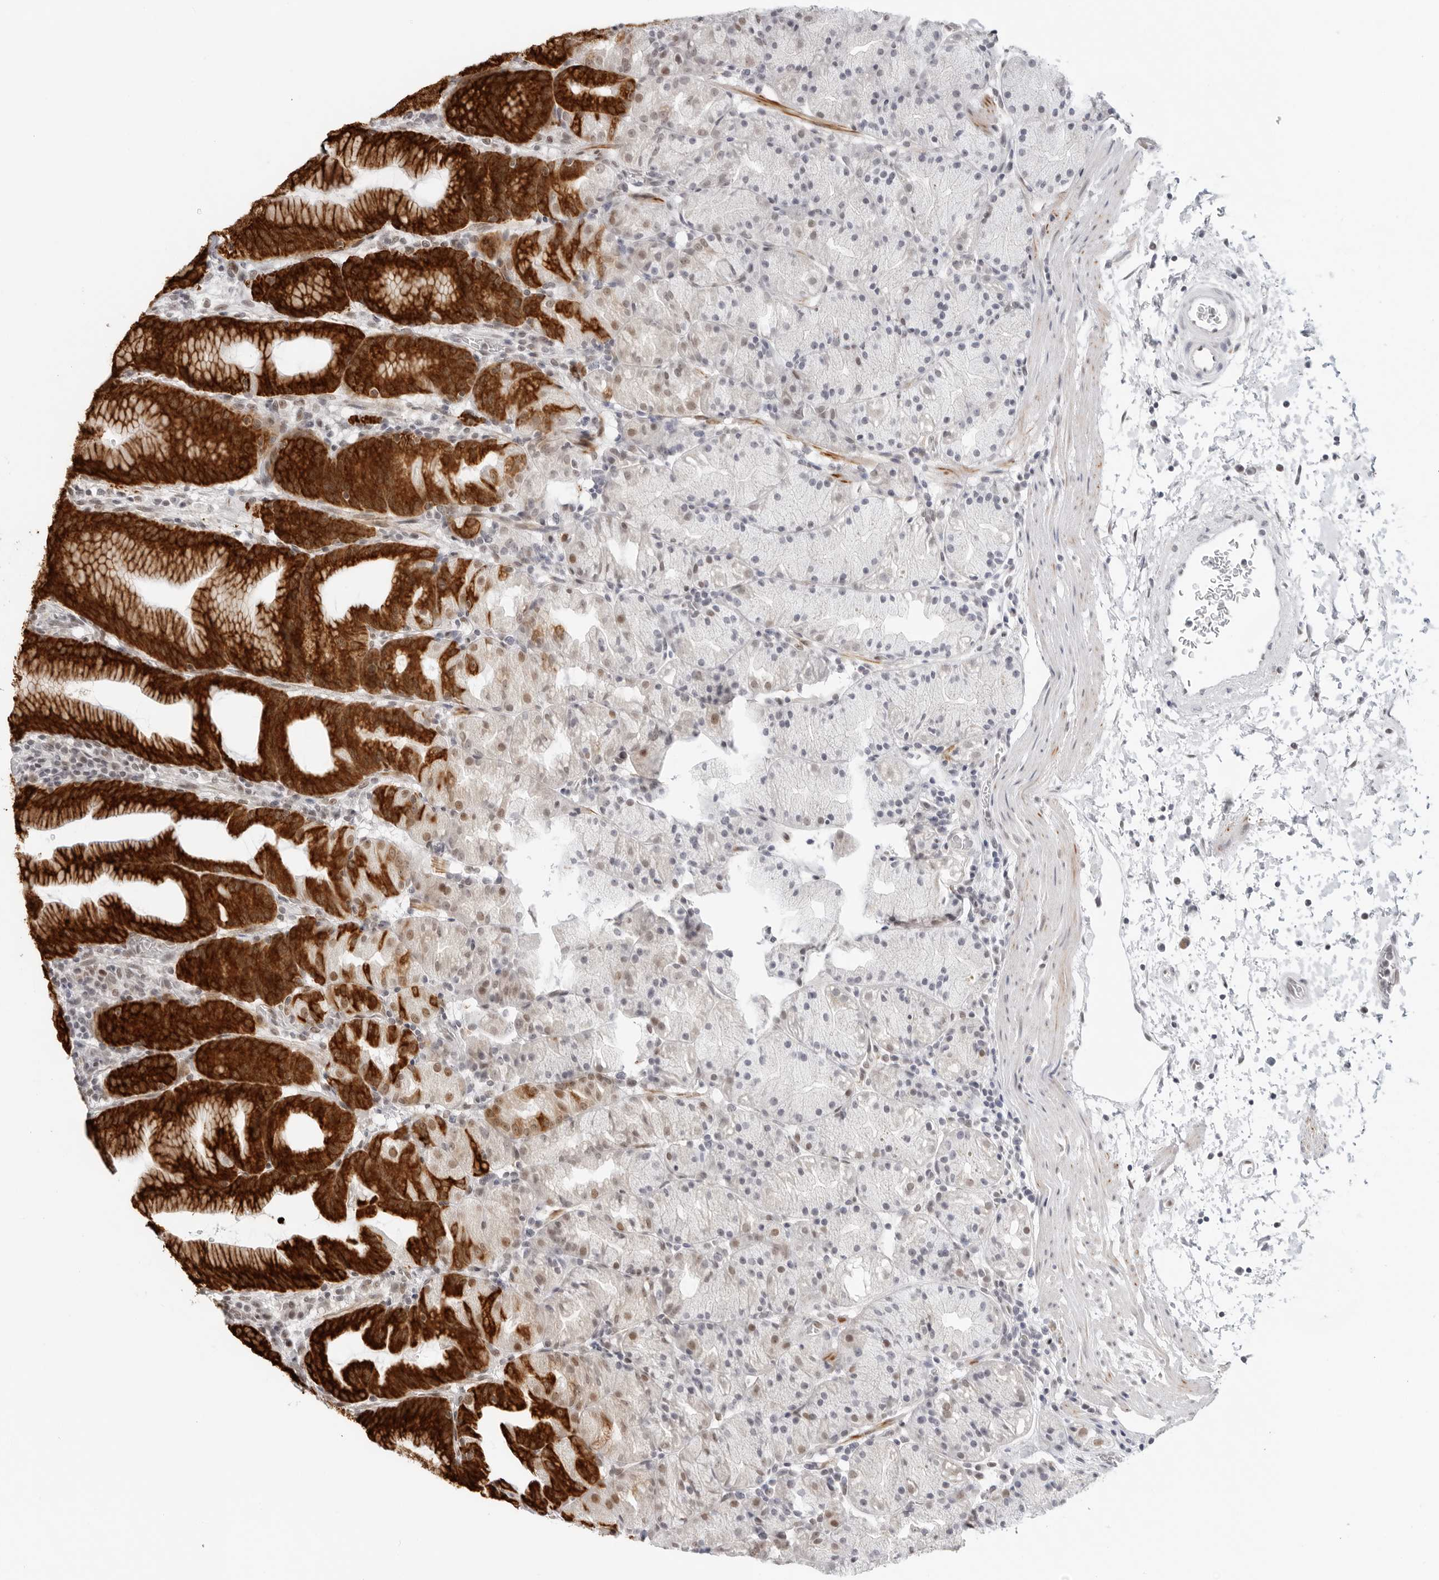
{"staining": {"intensity": "strong", "quantity": "25%-75%", "location": "cytoplasmic/membranous"}, "tissue": "stomach", "cell_type": "Glandular cells", "image_type": "normal", "snomed": [{"axis": "morphology", "description": "Normal tissue, NOS"}, {"axis": "topography", "description": "Stomach, upper"}], "caption": "Glandular cells display strong cytoplasmic/membranous expression in approximately 25%-75% of cells in unremarkable stomach.", "gene": "FOXK2", "patient": {"sex": "male", "age": 48}}